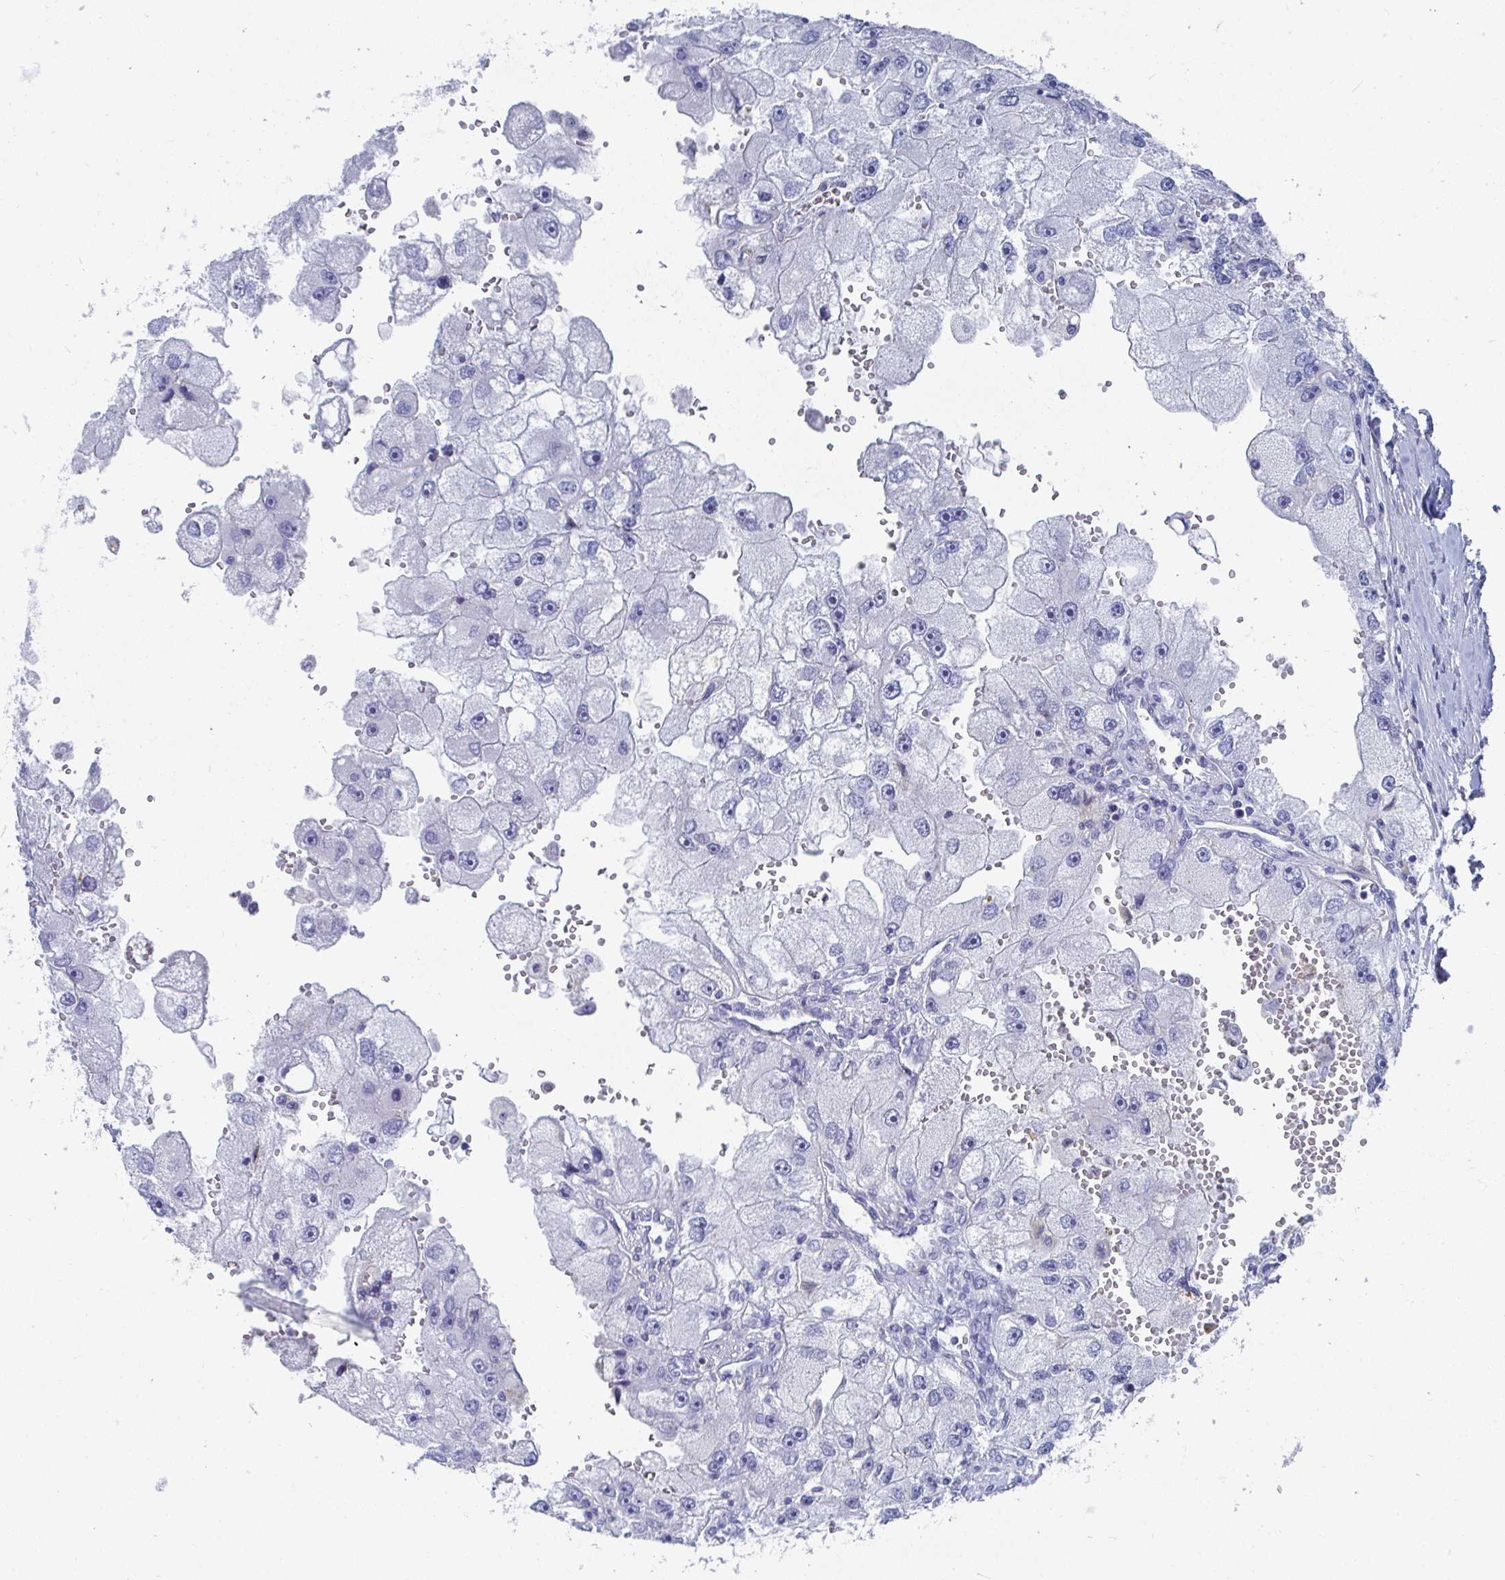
{"staining": {"intensity": "negative", "quantity": "none", "location": "none"}, "tissue": "renal cancer", "cell_type": "Tumor cells", "image_type": "cancer", "snomed": [{"axis": "morphology", "description": "Adenocarcinoma, NOS"}, {"axis": "topography", "description": "Kidney"}], "caption": "Renal cancer was stained to show a protein in brown. There is no significant positivity in tumor cells.", "gene": "ZFP82", "patient": {"sex": "male", "age": 63}}